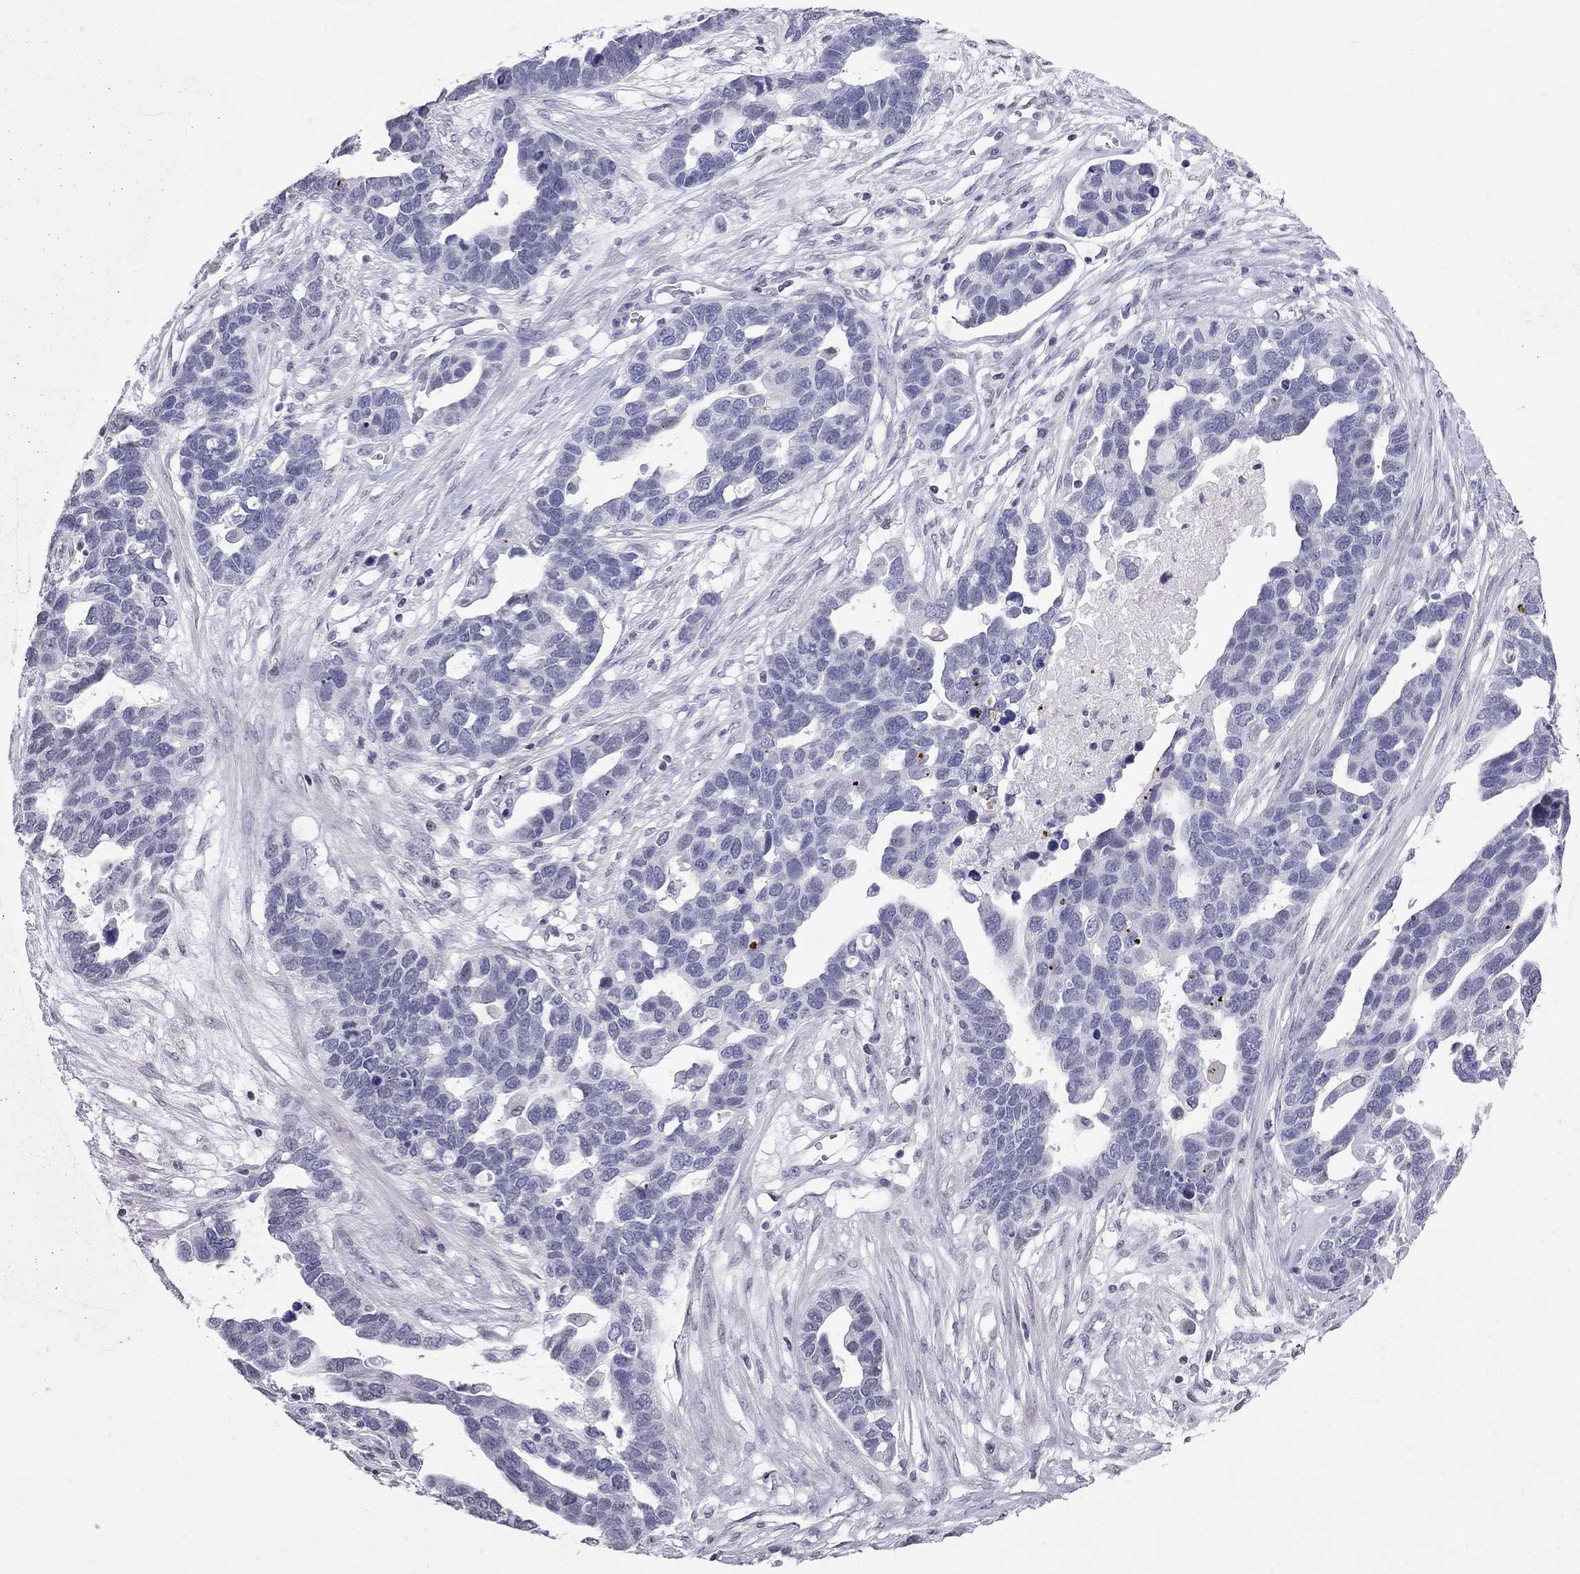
{"staining": {"intensity": "negative", "quantity": "none", "location": "none"}, "tissue": "ovarian cancer", "cell_type": "Tumor cells", "image_type": "cancer", "snomed": [{"axis": "morphology", "description": "Cystadenocarcinoma, serous, NOS"}, {"axis": "topography", "description": "Ovary"}], "caption": "The micrograph shows no staining of tumor cells in ovarian cancer (serous cystadenocarcinoma).", "gene": "MUC15", "patient": {"sex": "female", "age": 54}}